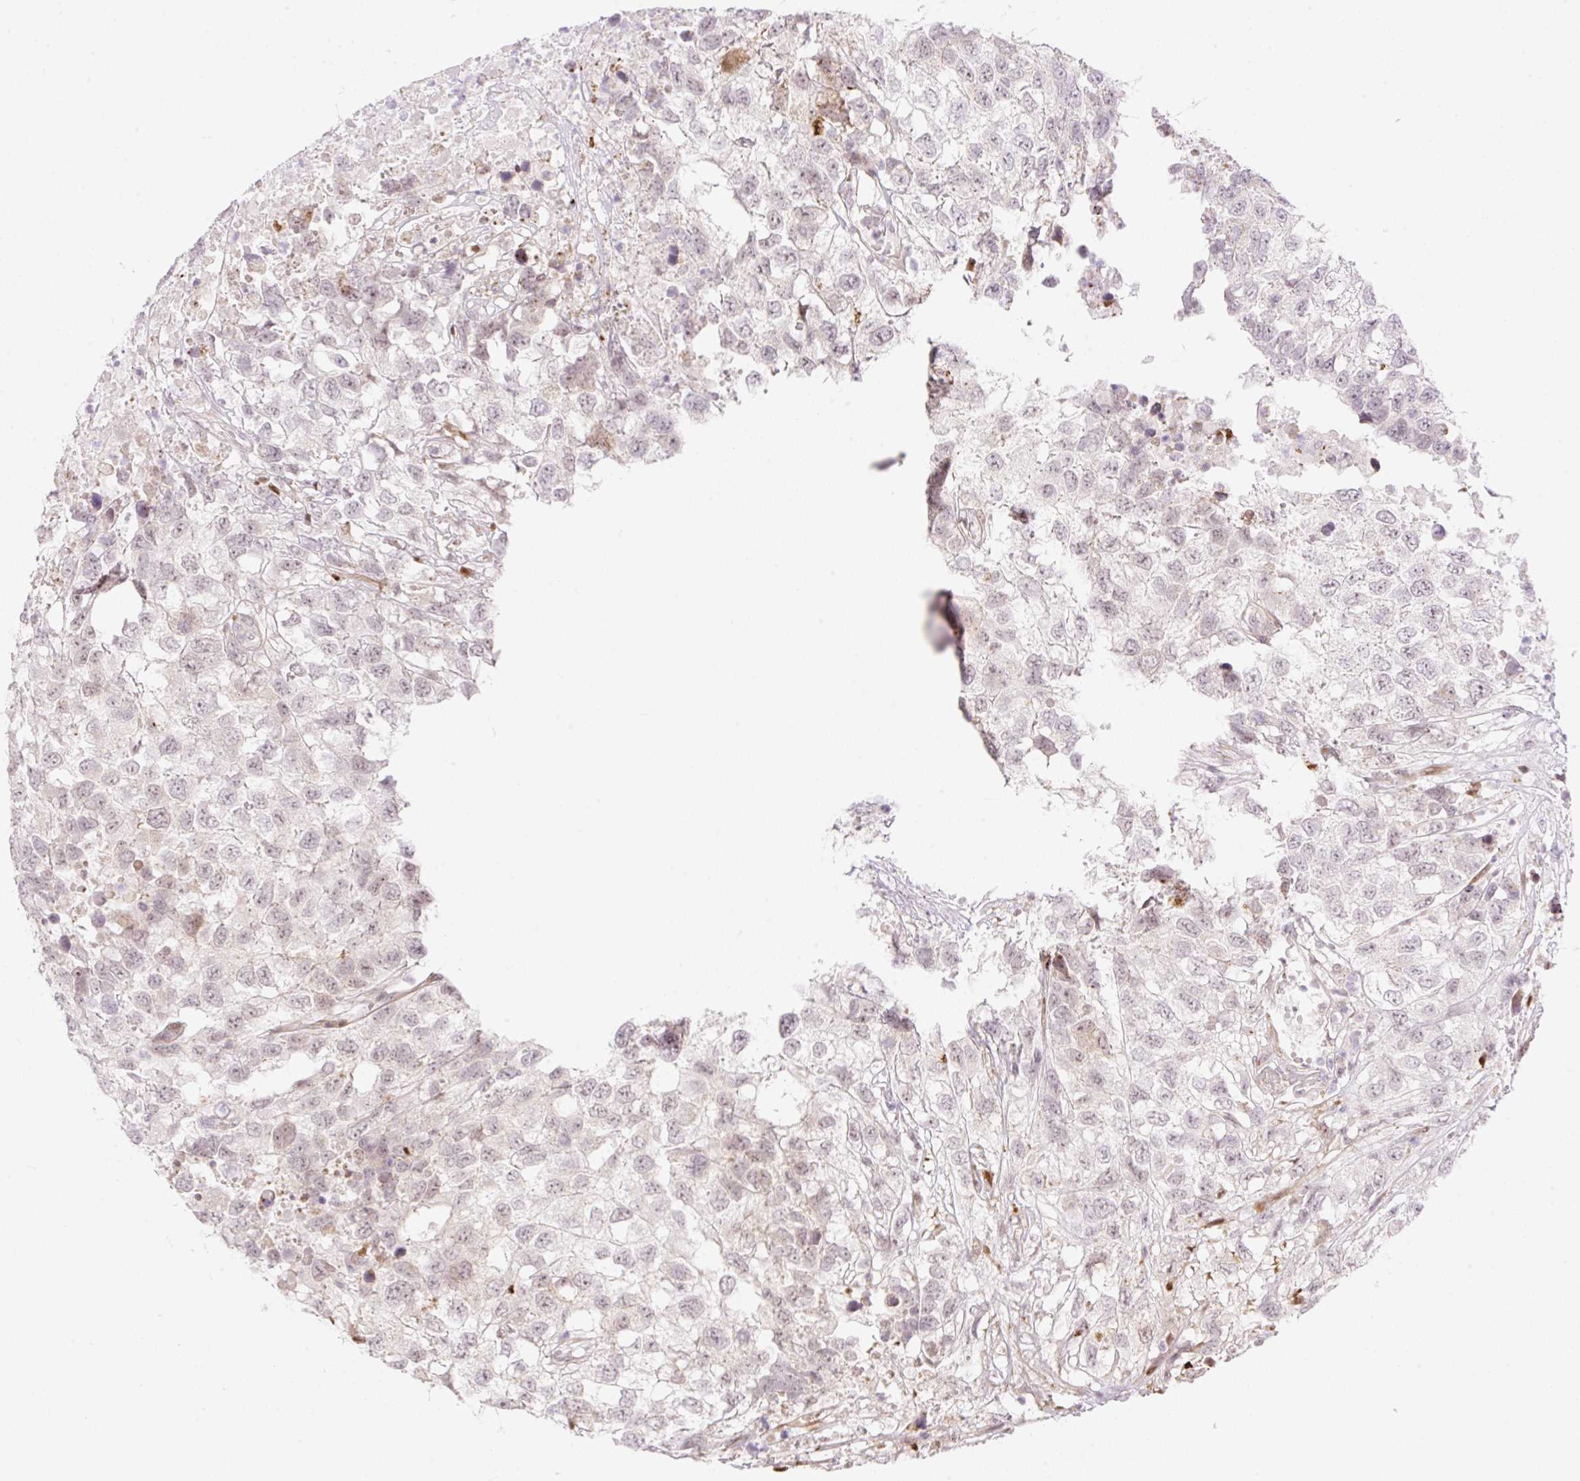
{"staining": {"intensity": "negative", "quantity": "none", "location": "none"}, "tissue": "testis cancer", "cell_type": "Tumor cells", "image_type": "cancer", "snomed": [{"axis": "morphology", "description": "Carcinoma, Embryonal, NOS"}, {"axis": "topography", "description": "Testis"}], "caption": "Immunohistochemistry histopathology image of testis cancer stained for a protein (brown), which exhibits no expression in tumor cells.", "gene": "ZFP41", "patient": {"sex": "male", "age": 83}}